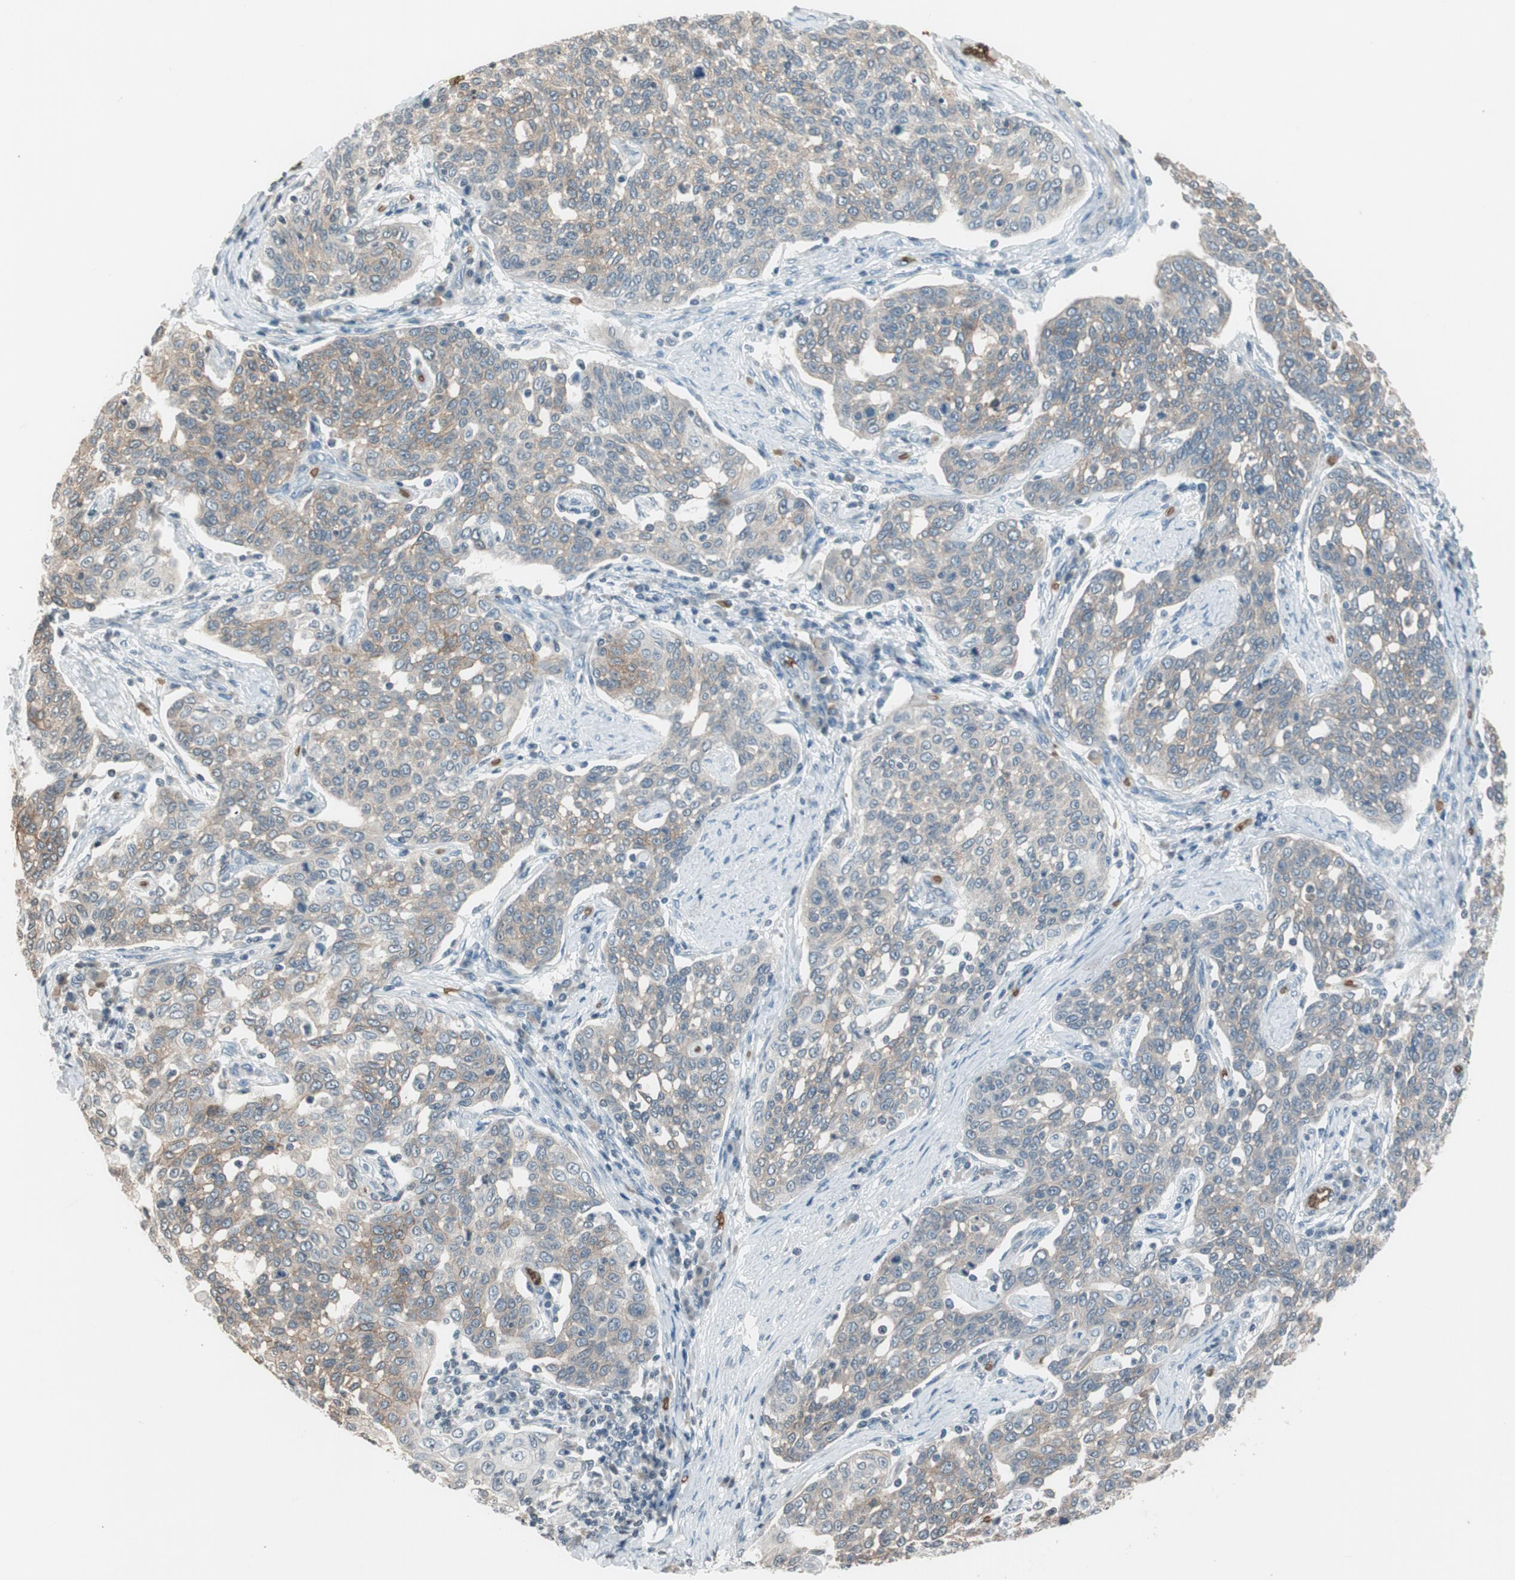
{"staining": {"intensity": "weak", "quantity": "25%-75%", "location": "cytoplasmic/membranous"}, "tissue": "cervical cancer", "cell_type": "Tumor cells", "image_type": "cancer", "snomed": [{"axis": "morphology", "description": "Squamous cell carcinoma, NOS"}, {"axis": "topography", "description": "Cervix"}], "caption": "DAB immunohistochemical staining of human cervical cancer (squamous cell carcinoma) exhibits weak cytoplasmic/membranous protein expression in about 25%-75% of tumor cells.", "gene": "GYPC", "patient": {"sex": "female", "age": 34}}